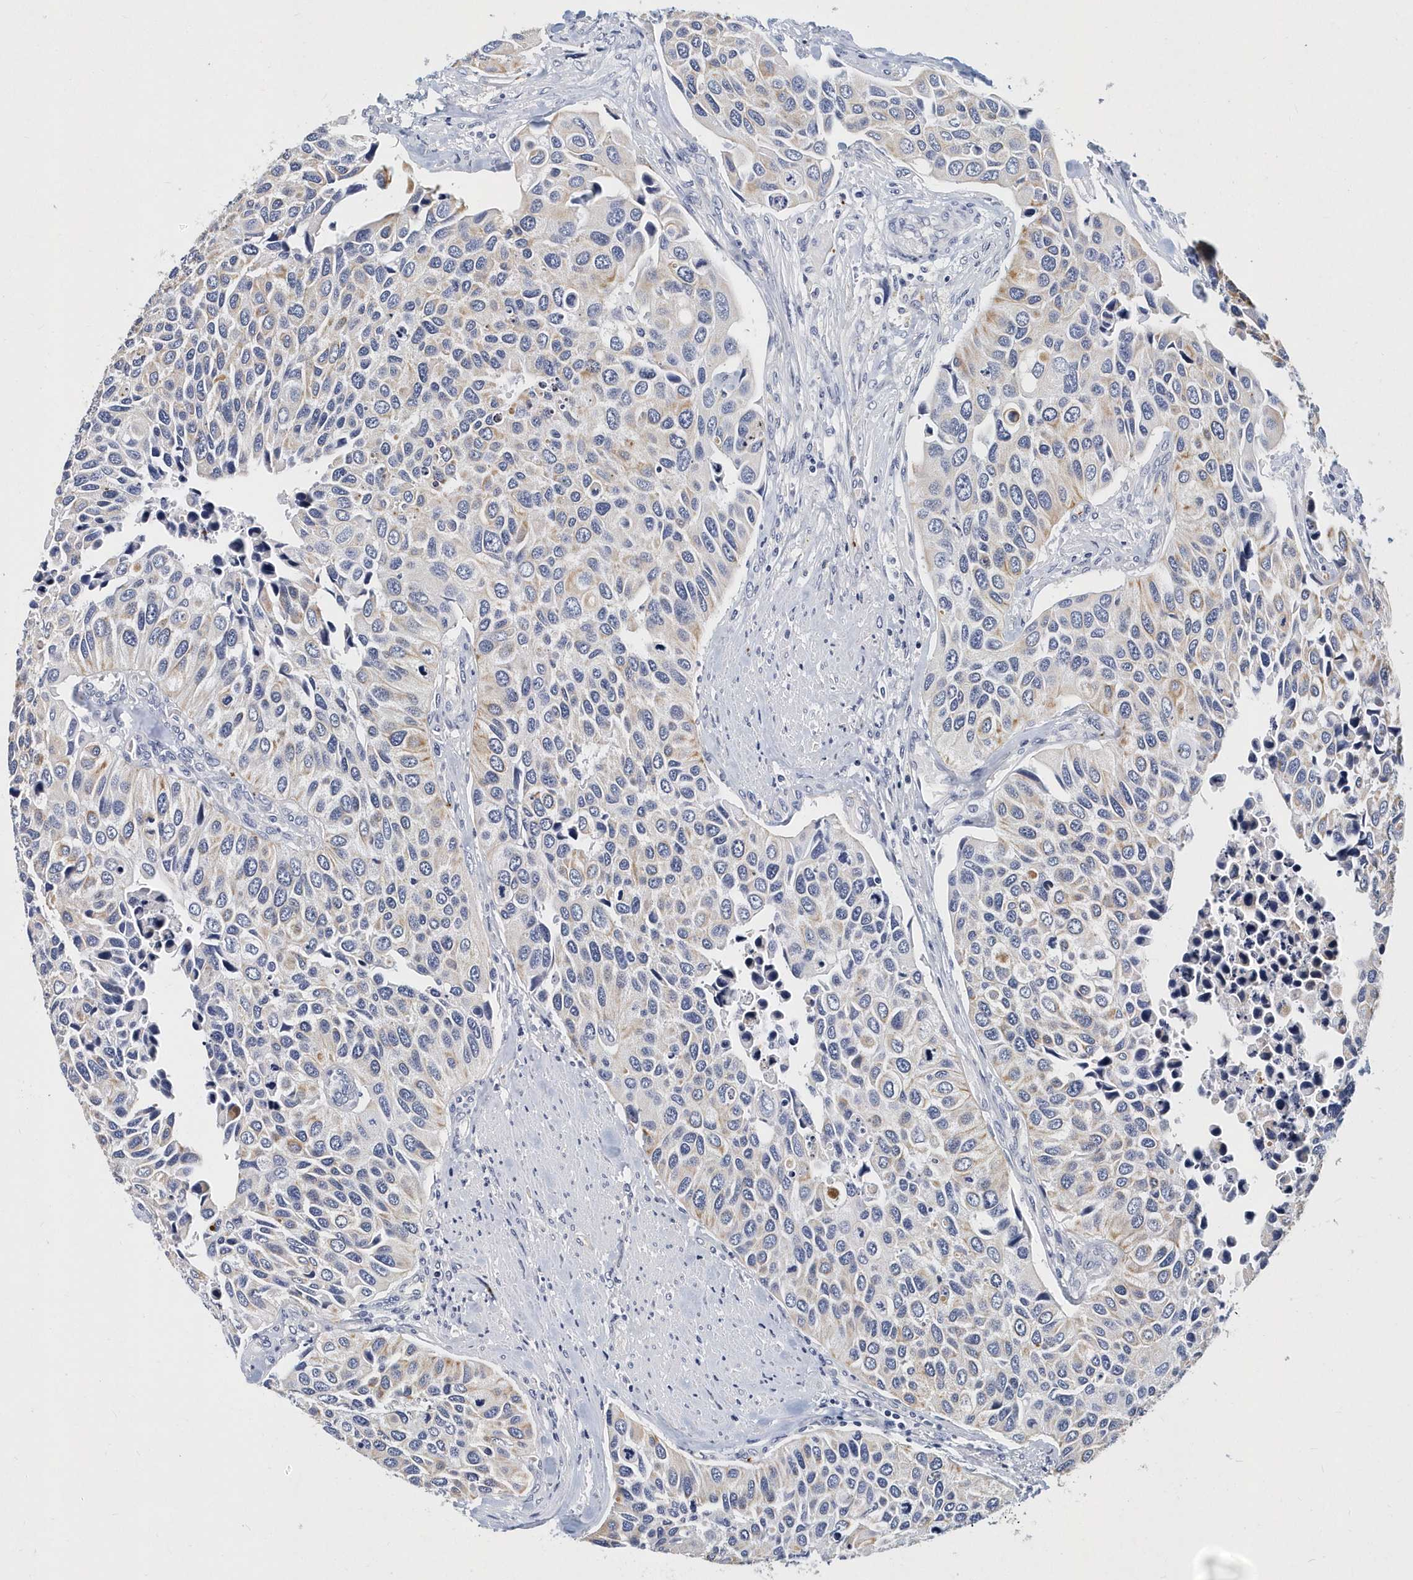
{"staining": {"intensity": "weak", "quantity": "<25%", "location": "cytoplasmic/membranous"}, "tissue": "urothelial cancer", "cell_type": "Tumor cells", "image_type": "cancer", "snomed": [{"axis": "morphology", "description": "Urothelial carcinoma, High grade"}, {"axis": "topography", "description": "Urinary bladder"}], "caption": "High magnification brightfield microscopy of high-grade urothelial carcinoma stained with DAB (3,3'-diaminobenzidine) (brown) and counterstained with hematoxylin (blue): tumor cells show no significant expression.", "gene": "ITGA2B", "patient": {"sex": "male", "age": 74}}